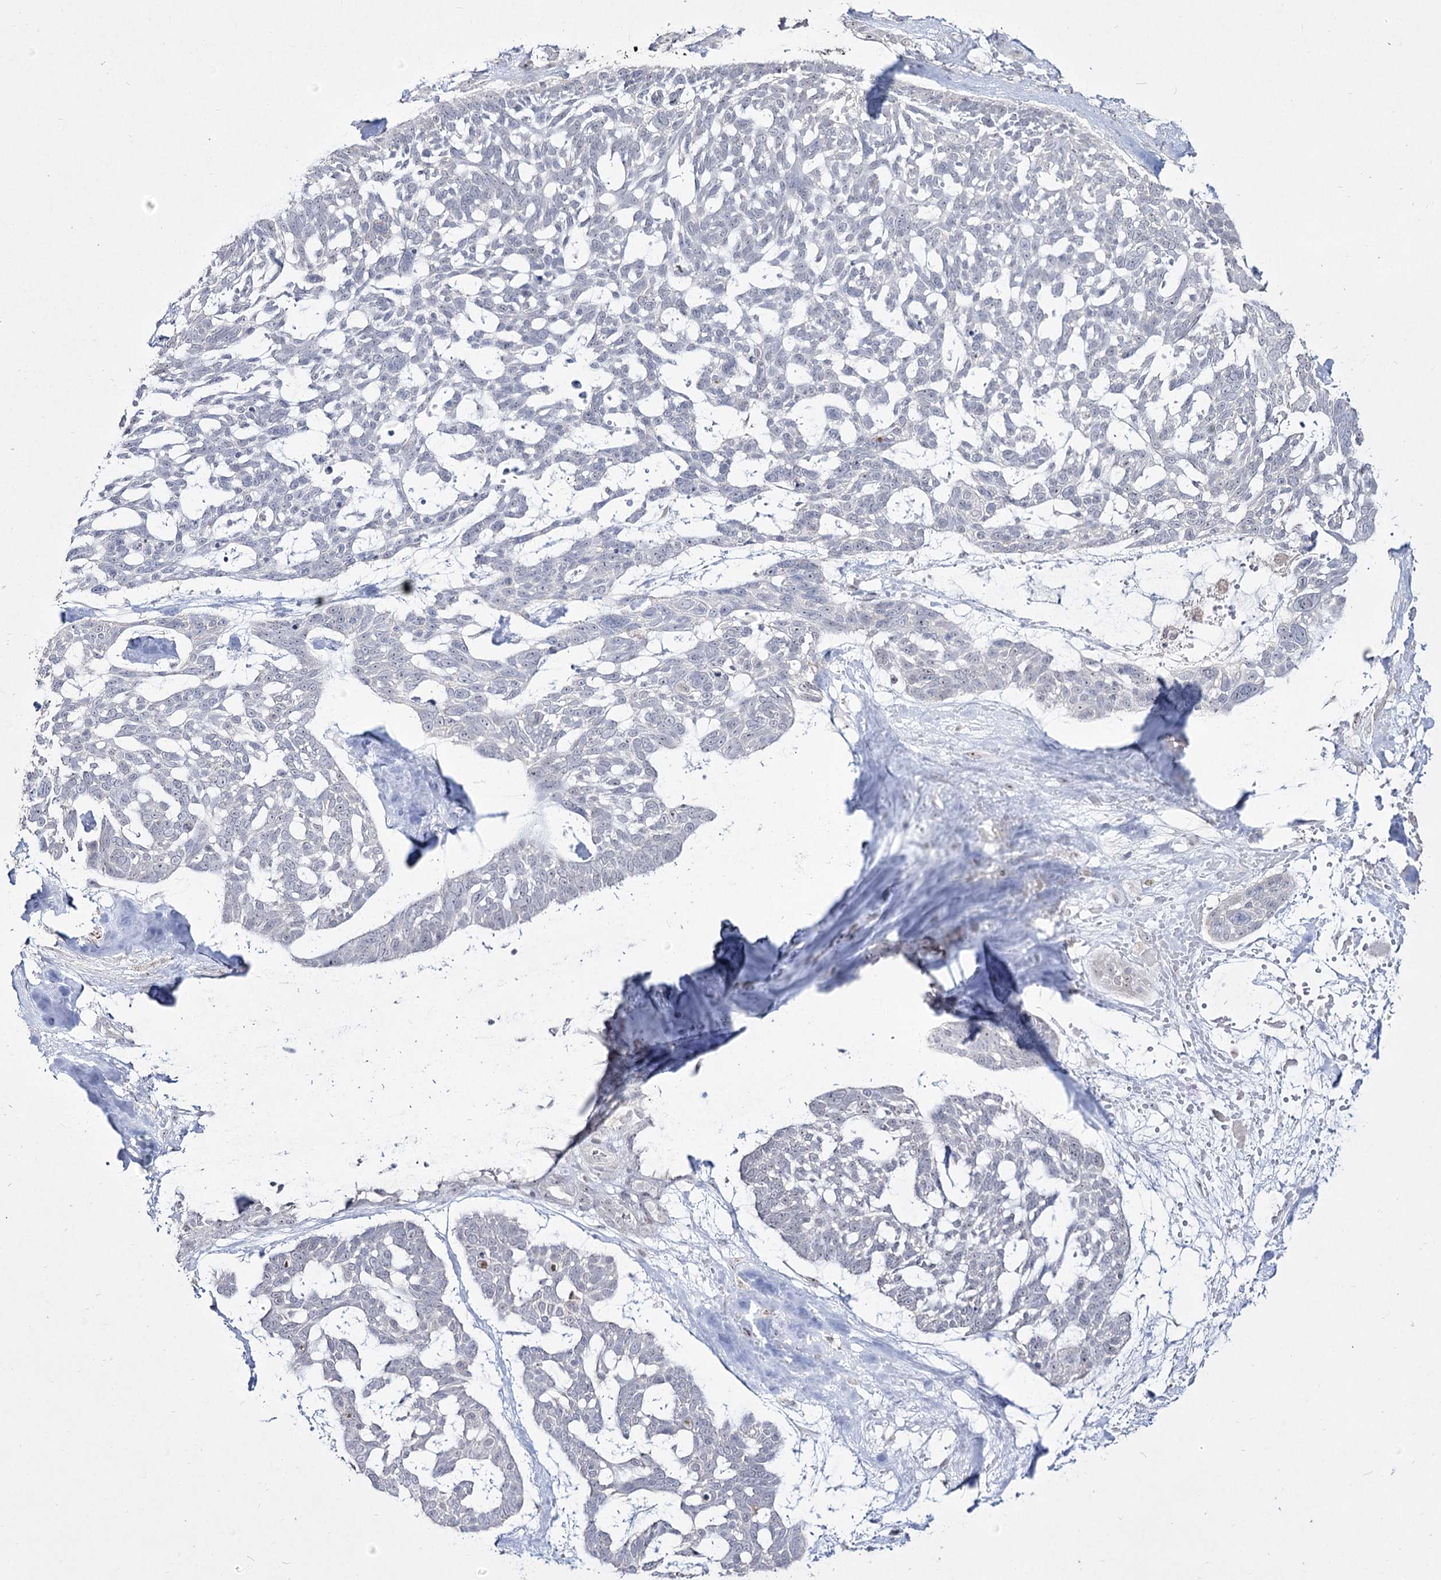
{"staining": {"intensity": "negative", "quantity": "none", "location": "none"}, "tissue": "skin cancer", "cell_type": "Tumor cells", "image_type": "cancer", "snomed": [{"axis": "morphology", "description": "Basal cell carcinoma"}, {"axis": "topography", "description": "Skin"}], "caption": "High power microscopy histopathology image of an immunohistochemistry histopathology image of skin cancer, revealing no significant staining in tumor cells.", "gene": "DDX50", "patient": {"sex": "male", "age": 88}}